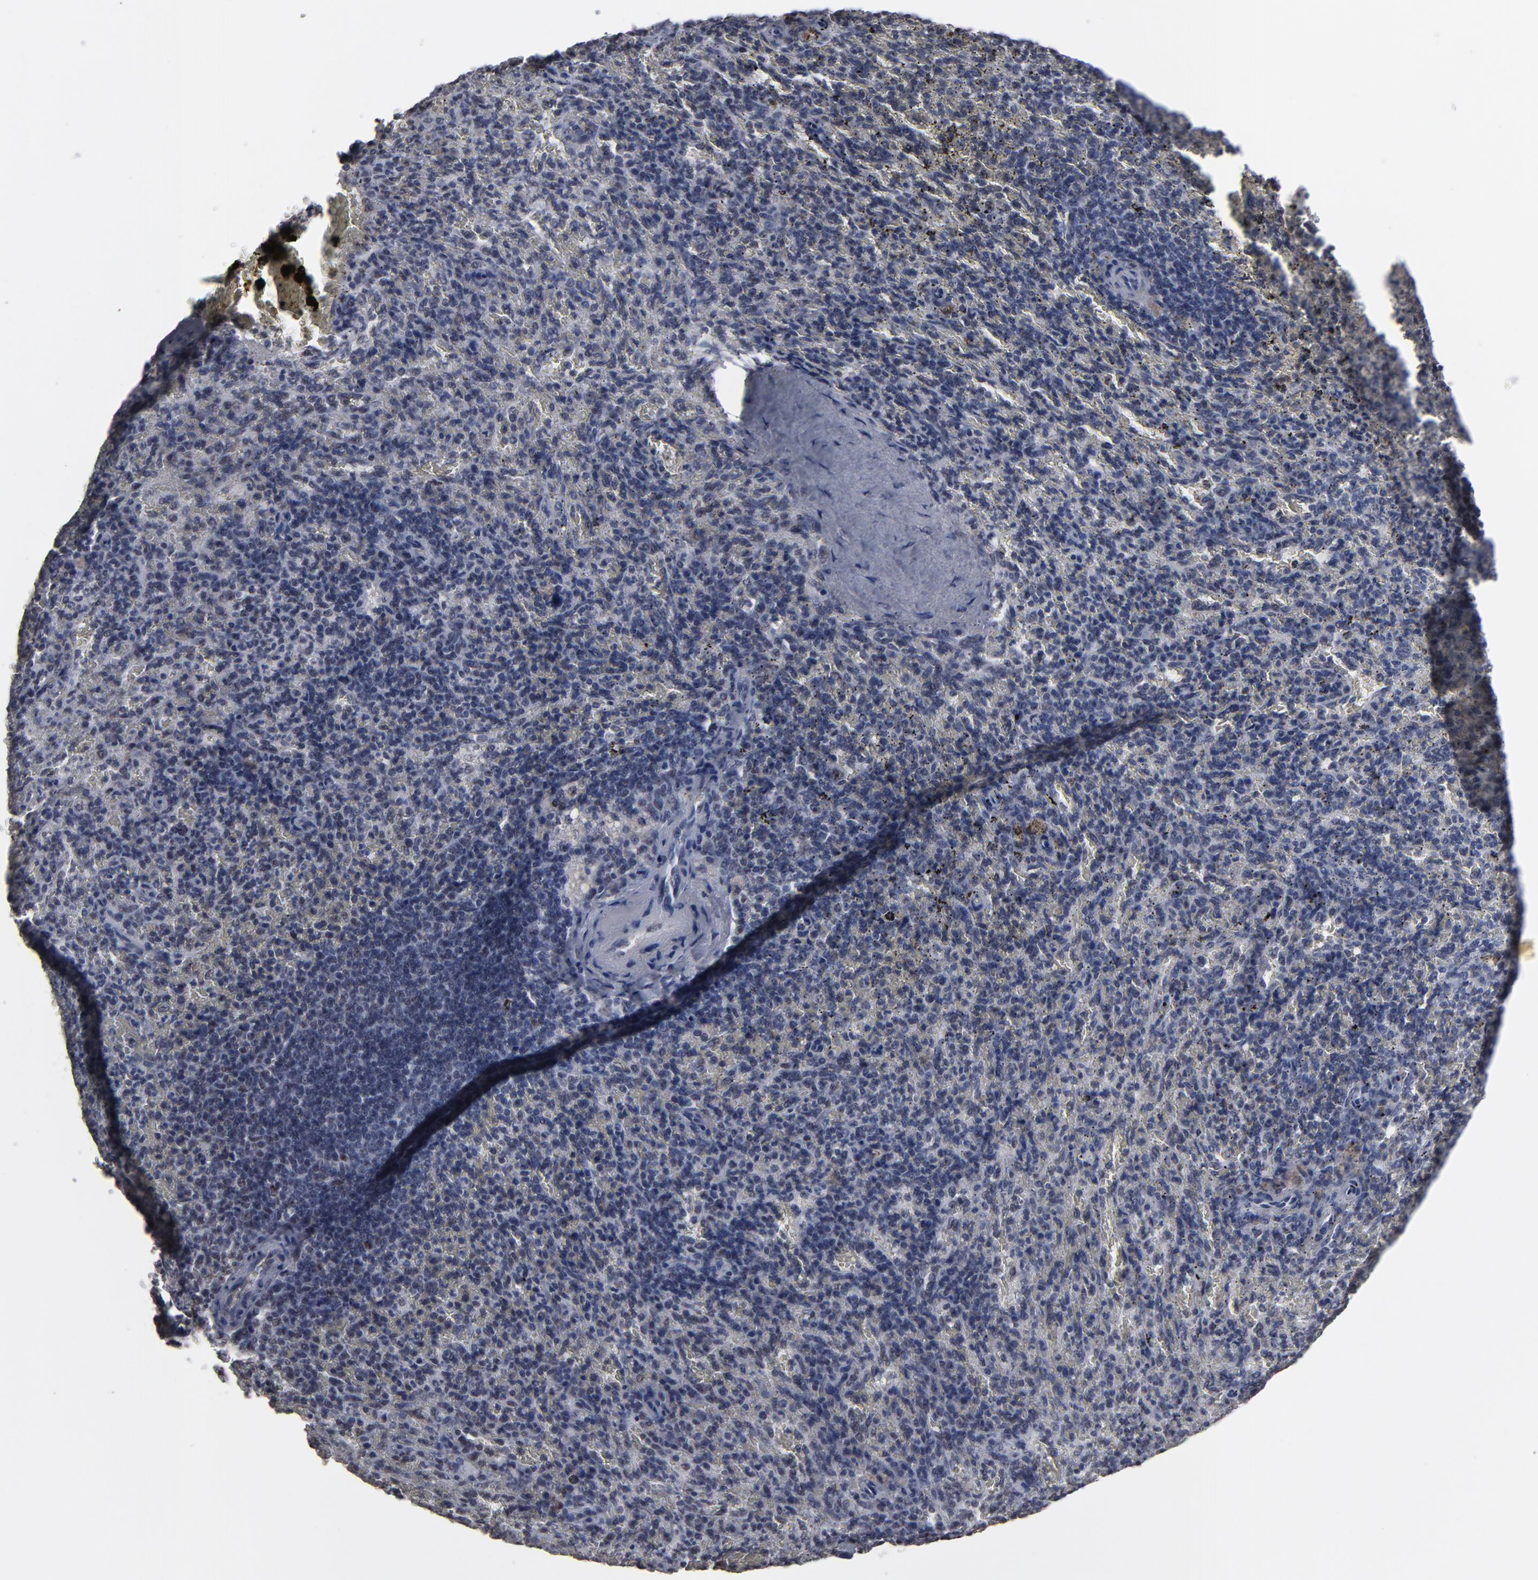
{"staining": {"intensity": "negative", "quantity": "none", "location": "none"}, "tissue": "spleen", "cell_type": "Cells in red pulp", "image_type": "normal", "snomed": [{"axis": "morphology", "description": "Normal tissue, NOS"}, {"axis": "topography", "description": "Spleen"}], "caption": "IHC image of normal spleen stained for a protein (brown), which displays no positivity in cells in red pulp. (DAB (3,3'-diaminobenzidine) immunohistochemistry visualized using brightfield microscopy, high magnification).", "gene": "SSRP1", "patient": {"sex": "female", "age": 43}}